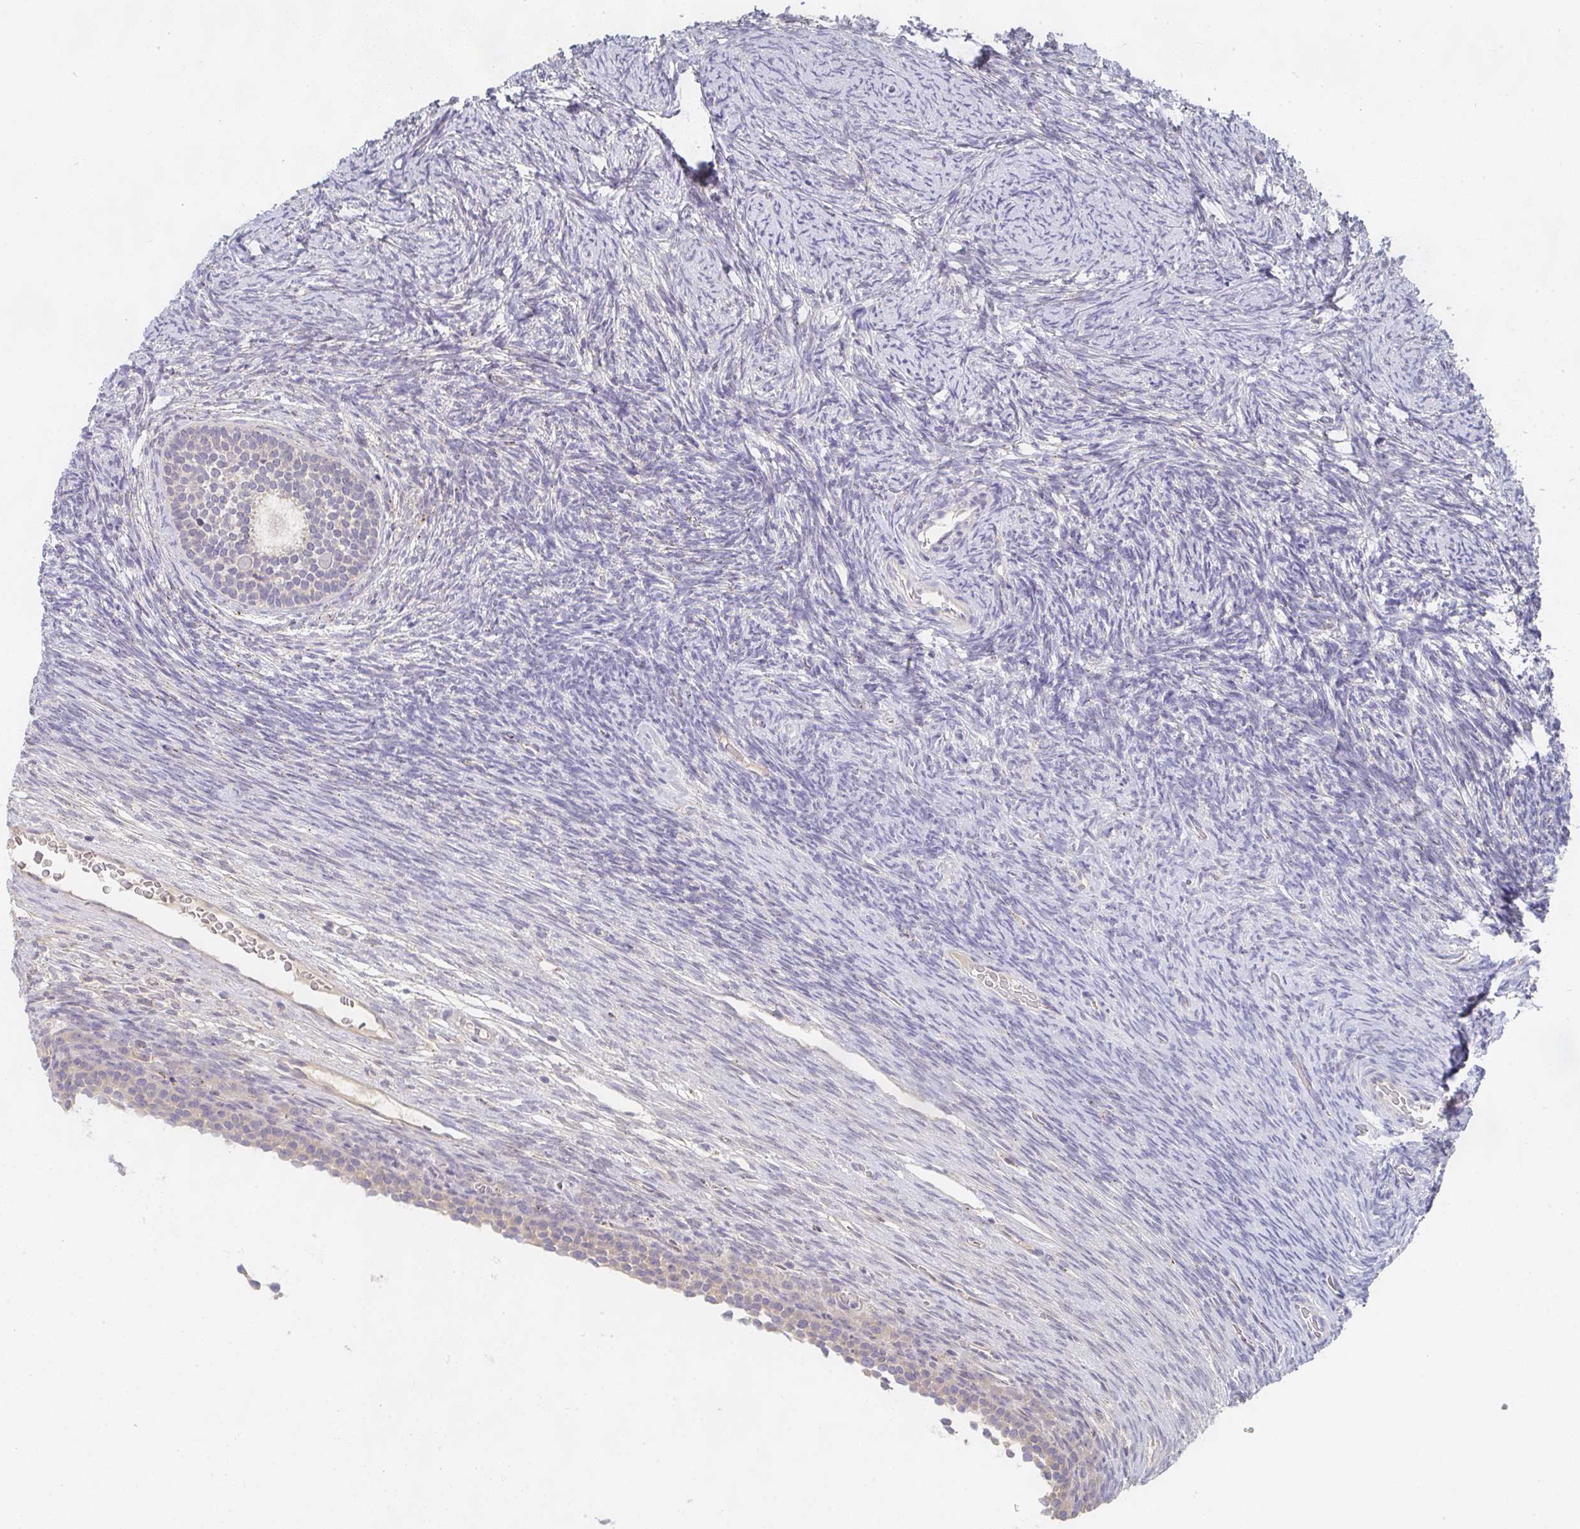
{"staining": {"intensity": "negative", "quantity": "none", "location": "none"}, "tissue": "ovary", "cell_type": "Follicle cells", "image_type": "normal", "snomed": [{"axis": "morphology", "description": "Normal tissue, NOS"}, {"axis": "topography", "description": "Ovary"}], "caption": "Immunohistochemistry image of unremarkable human ovary stained for a protein (brown), which shows no staining in follicle cells.", "gene": "CHMP5", "patient": {"sex": "female", "age": 34}}